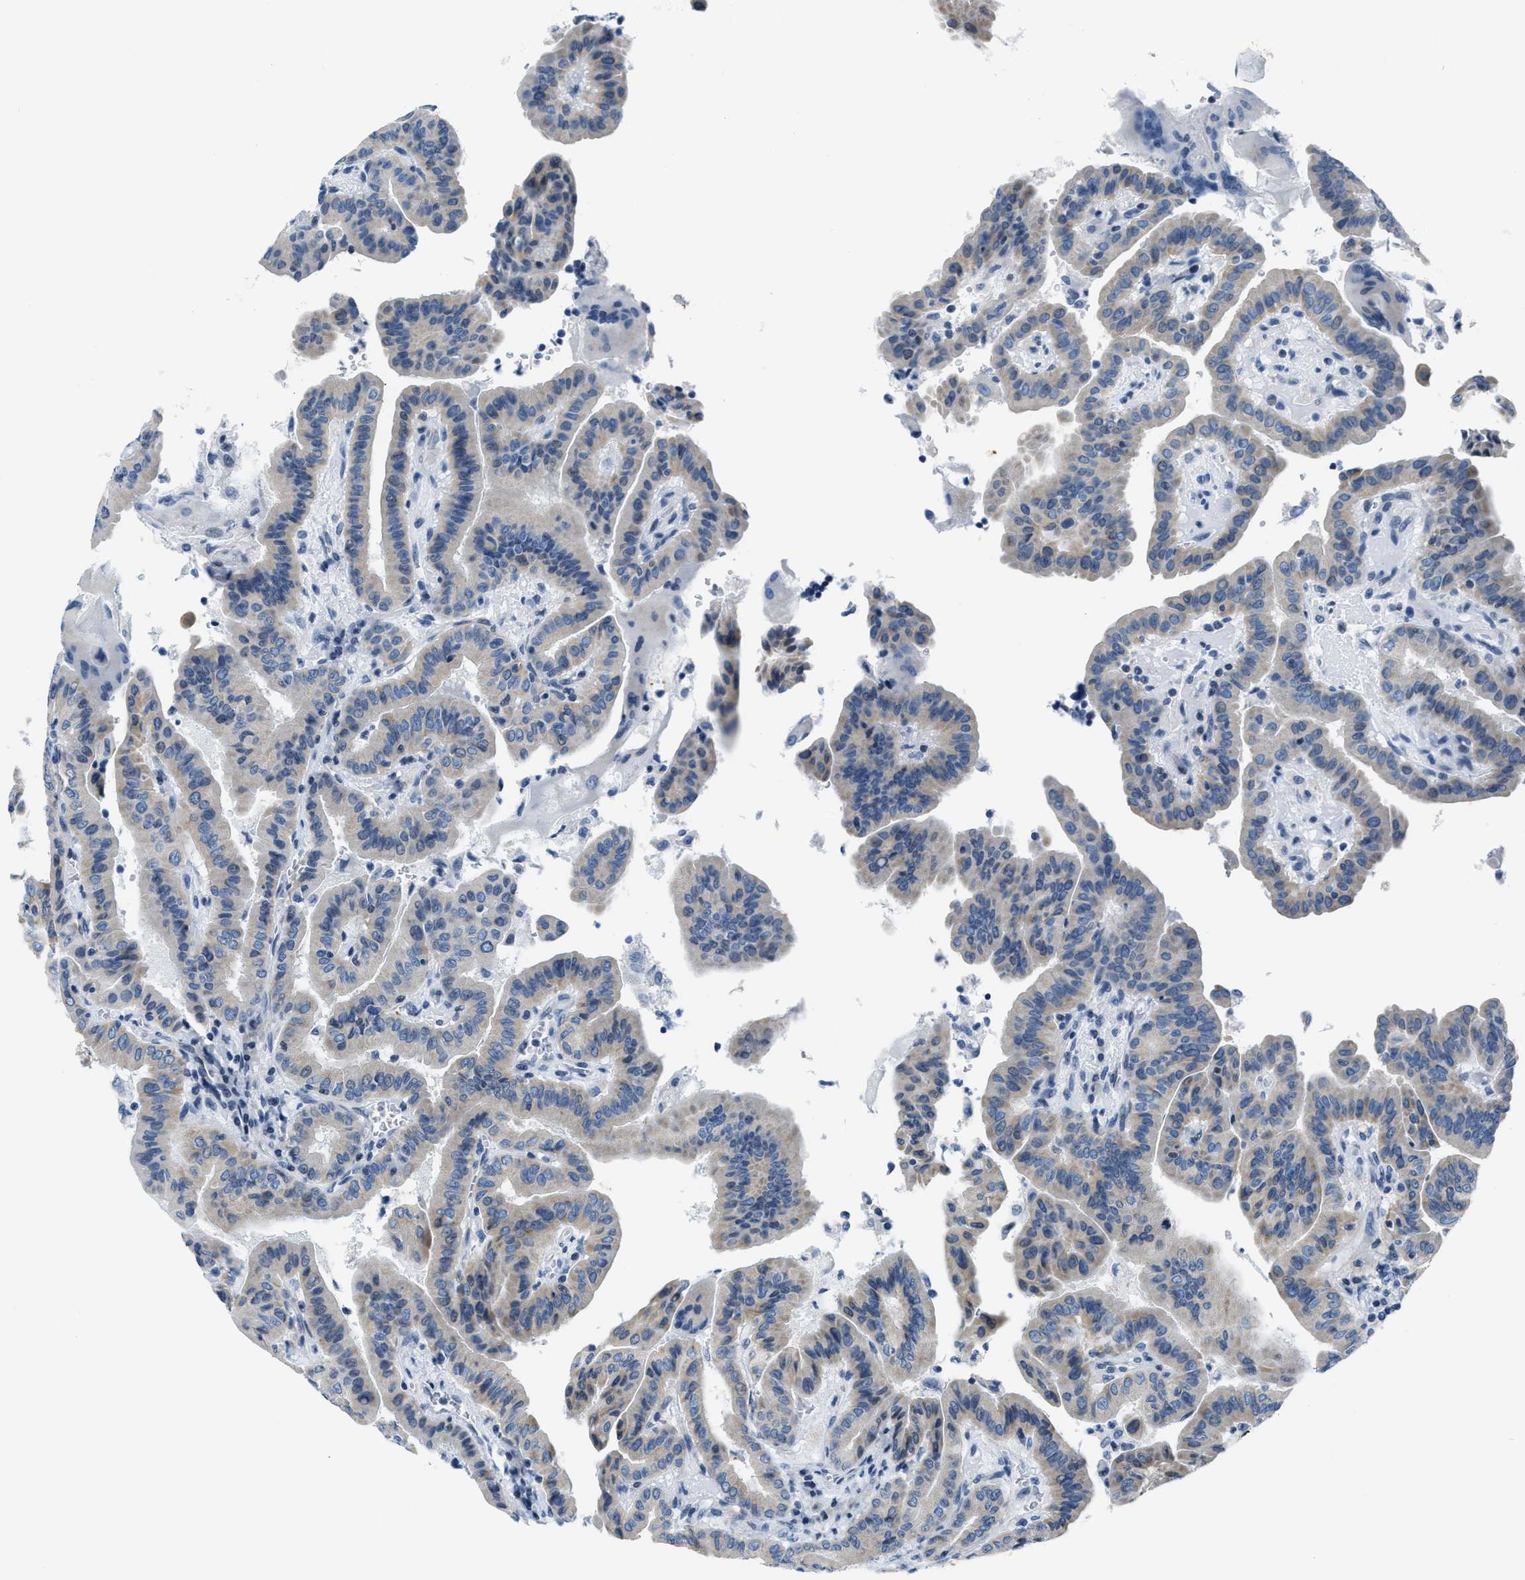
{"staining": {"intensity": "weak", "quantity": "<25%", "location": "cytoplasmic/membranous"}, "tissue": "thyroid cancer", "cell_type": "Tumor cells", "image_type": "cancer", "snomed": [{"axis": "morphology", "description": "Papillary adenocarcinoma, NOS"}, {"axis": "topography", "description": "Thyroid gland"}], "caption": "This is a image of immunohistochemistry staining of papillary adenocarcinoma (thyroid), which shows no positivity in tumor cells. (DAB immunohistochemistry (IHC), high magnification).", "gene": "ASZ1", "patient": {"sex": "male", "age": 33}}